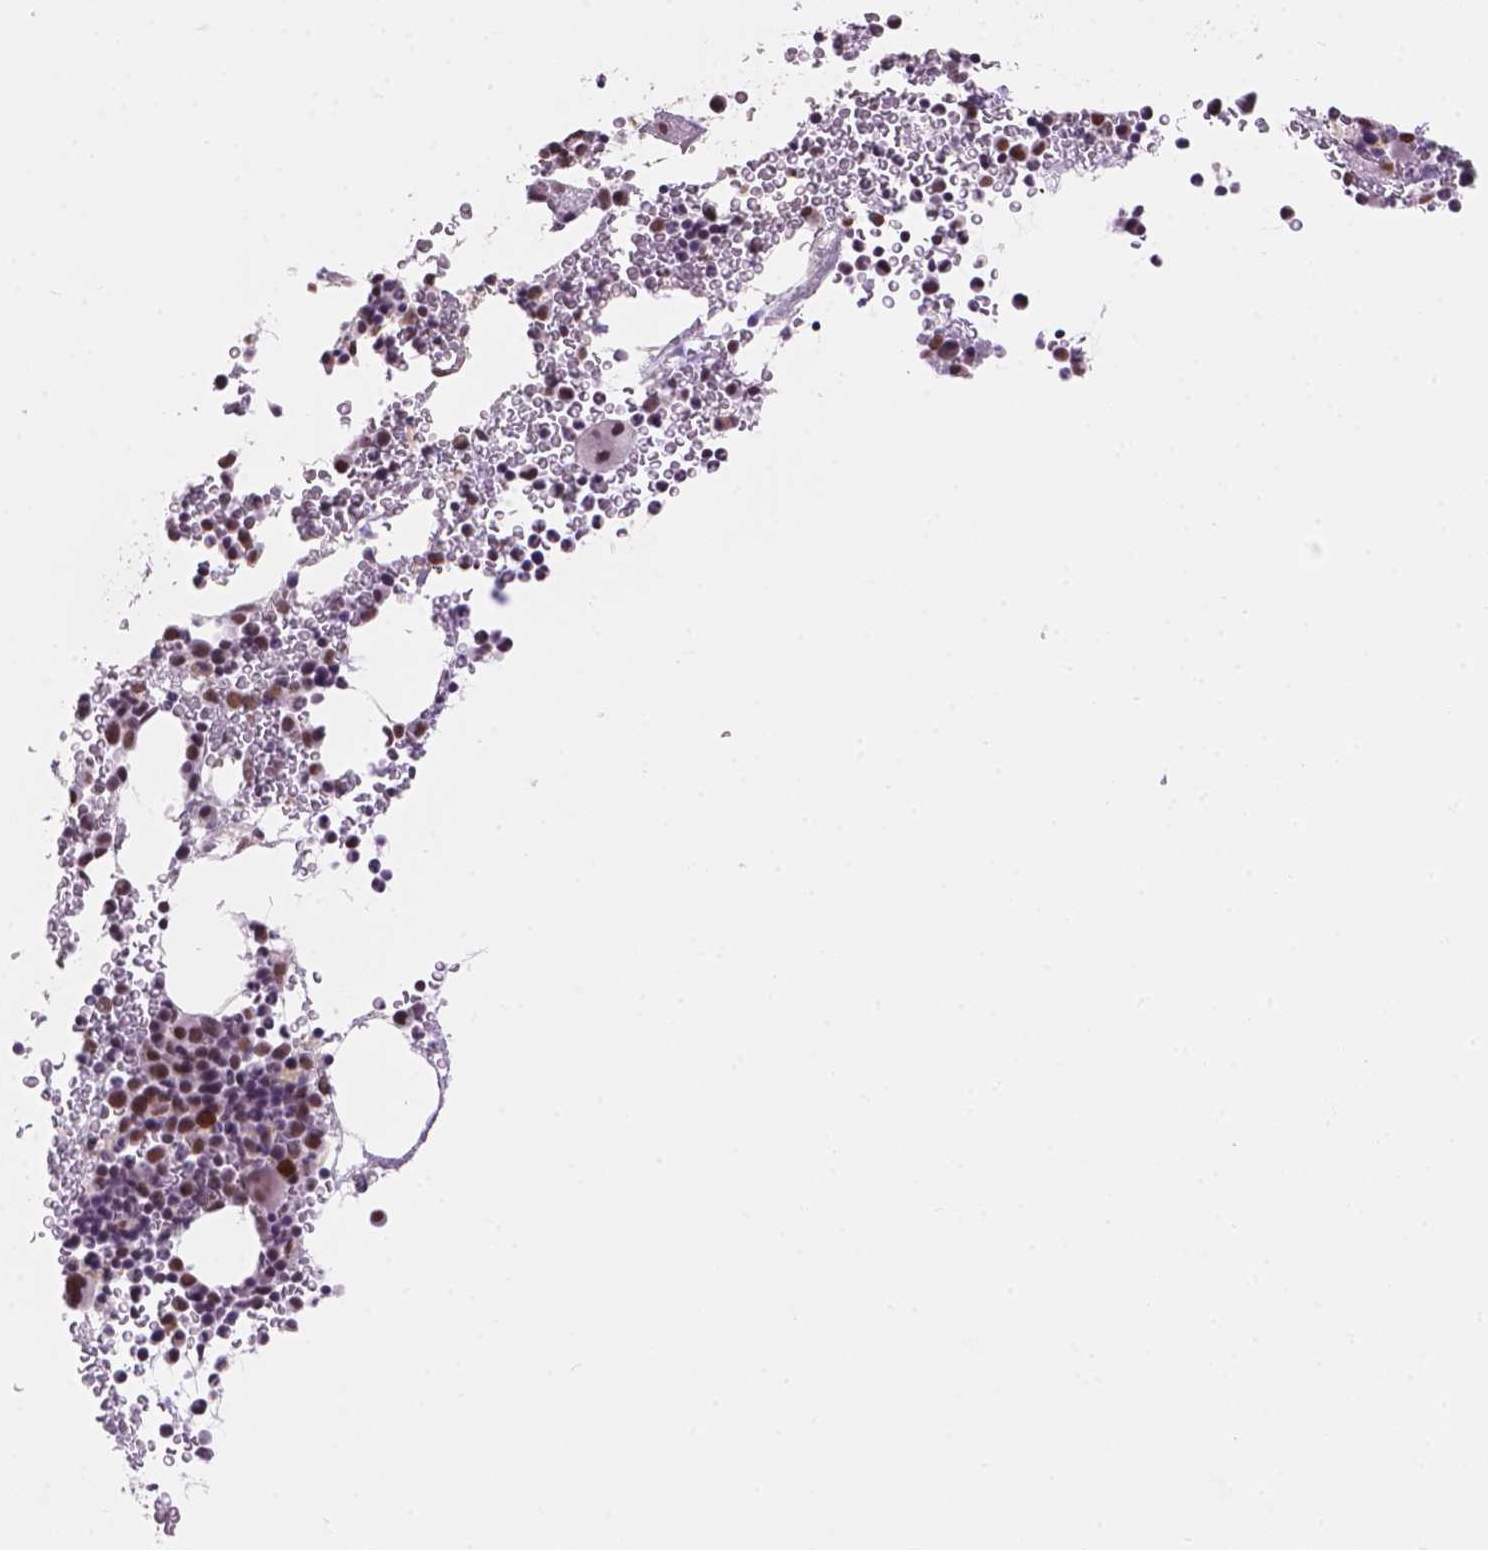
{"staining": {"intensity": "moderate", "quantity": "<25%", "location": "nuclear"}, "tissue": "bone marrow", "cell_type": "Hematopoietic cells", "image_type": "normal", "snomed": [{"axis": "morphology", "description": "Normal tissue, NOS"}, {"axis": "topography", "description": "Bone marrow"}], "caption": "Protein staining by immunohistochemistry demonstrates moderate nuclear positivity in approximately <25% of hematopoietic cells in unremarkable bone marrow. Using DAB (3,3'-diaminobenzidine) (brown) and hematoxylin (blue) stains, captured at high magnification using brightfield microscopy.", "gene": "RPA4", "patient": {"sex": "female", "age": 56}}